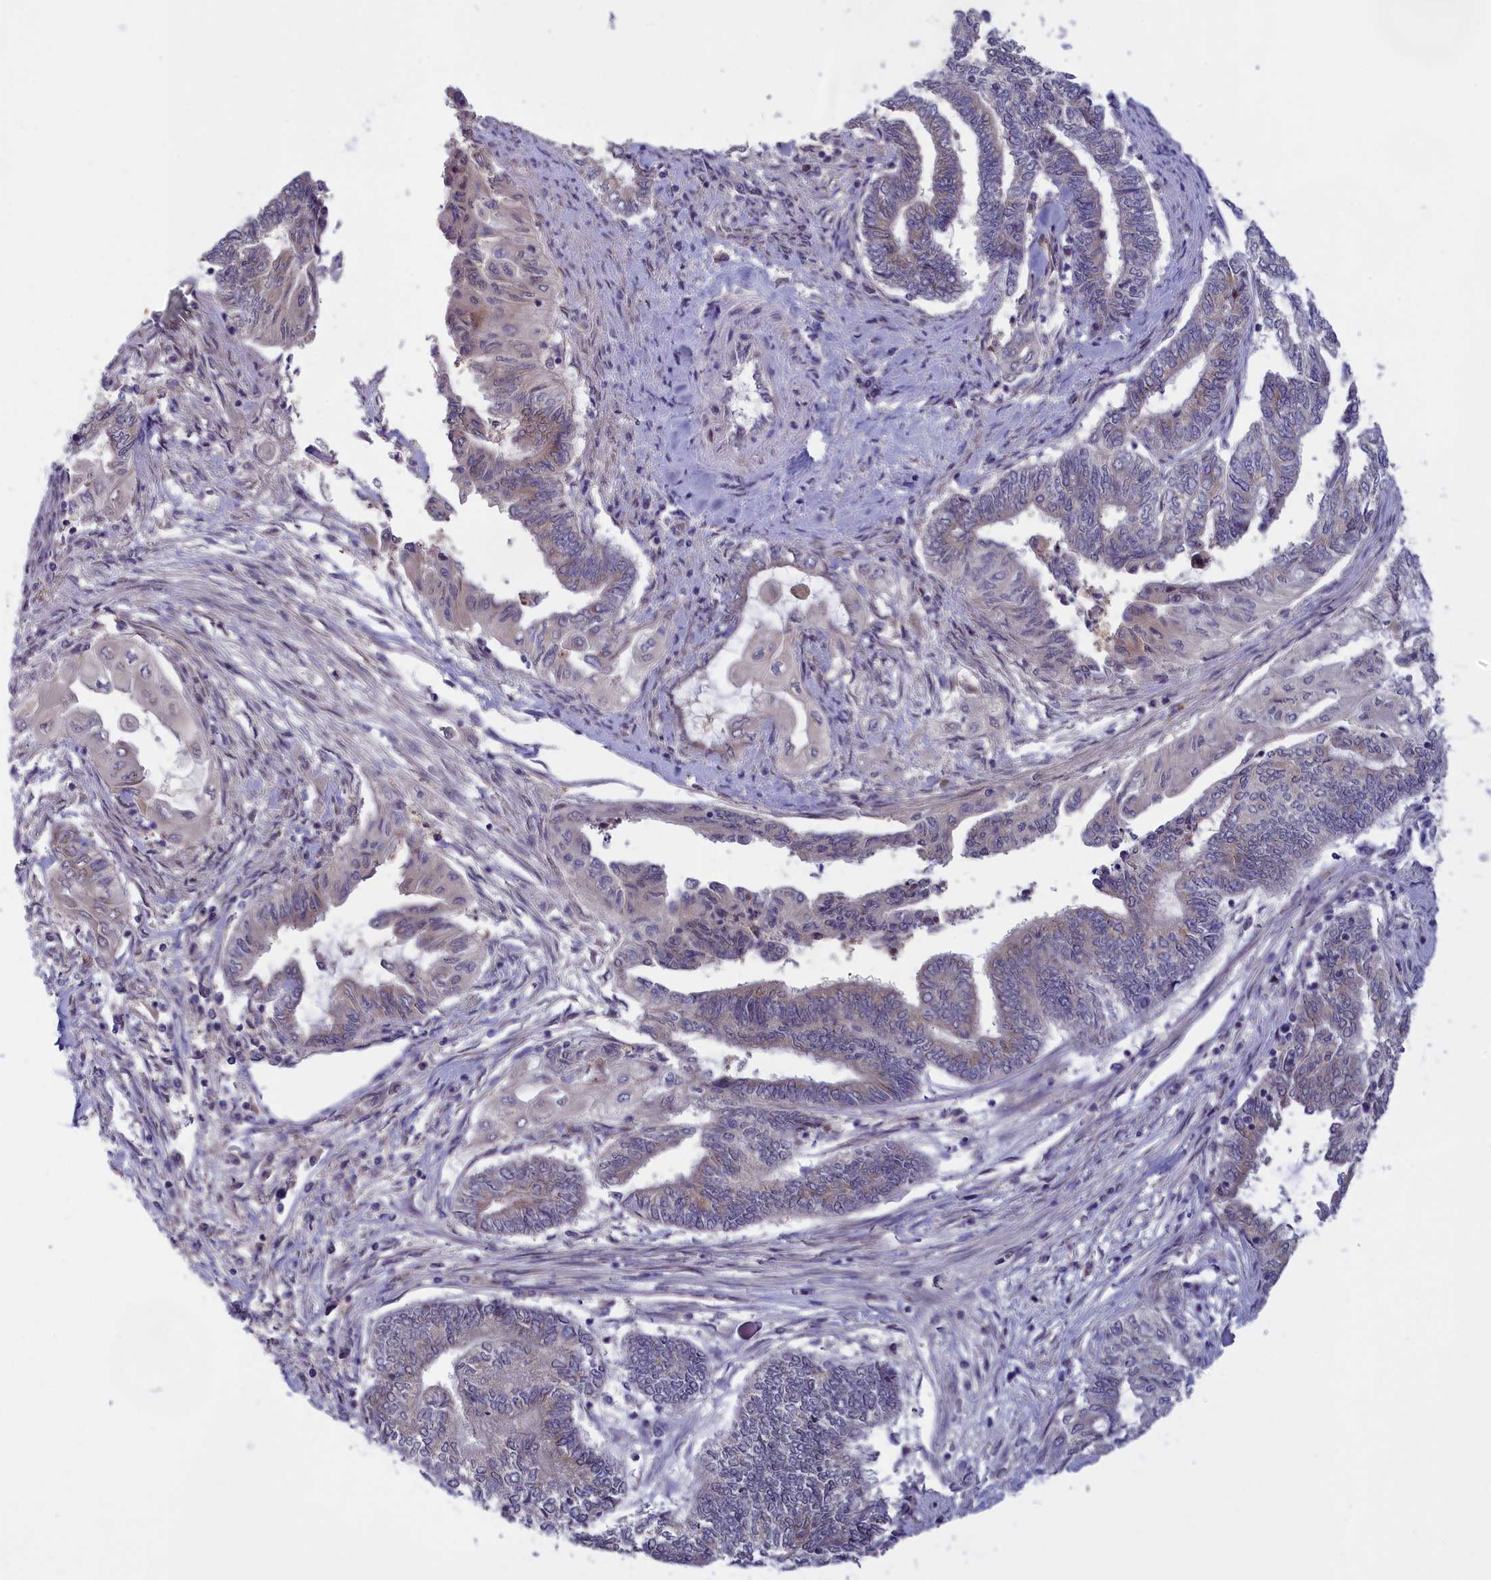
{"staining": {"intensity": "negative", "quantity": "none", "location": "none"}, "tissue": "endometrial cancer", "cell_type": "Tumor cells", "image_type": "cancer", "snomed": [{"axis": "morphology", "description": "Adenocarcinoma, NOS"}, {"axis": "topography", "description": "Uterus"}, {"axis": "topography", "description": "Endometrium"}], "caption": "Immunohistochemistry (IHC) image of human endometrial cancer stained for a protein (brown), which reveals no expression in tumor cells. Brightfield microscopy of IHC stained with DAB (3,3'-diaminobenzidine) (brown) and hematoxylin (blue), captured at high magnification.", "gene": "IGFALS", "patient": {"sex": "female", "age": 70}}